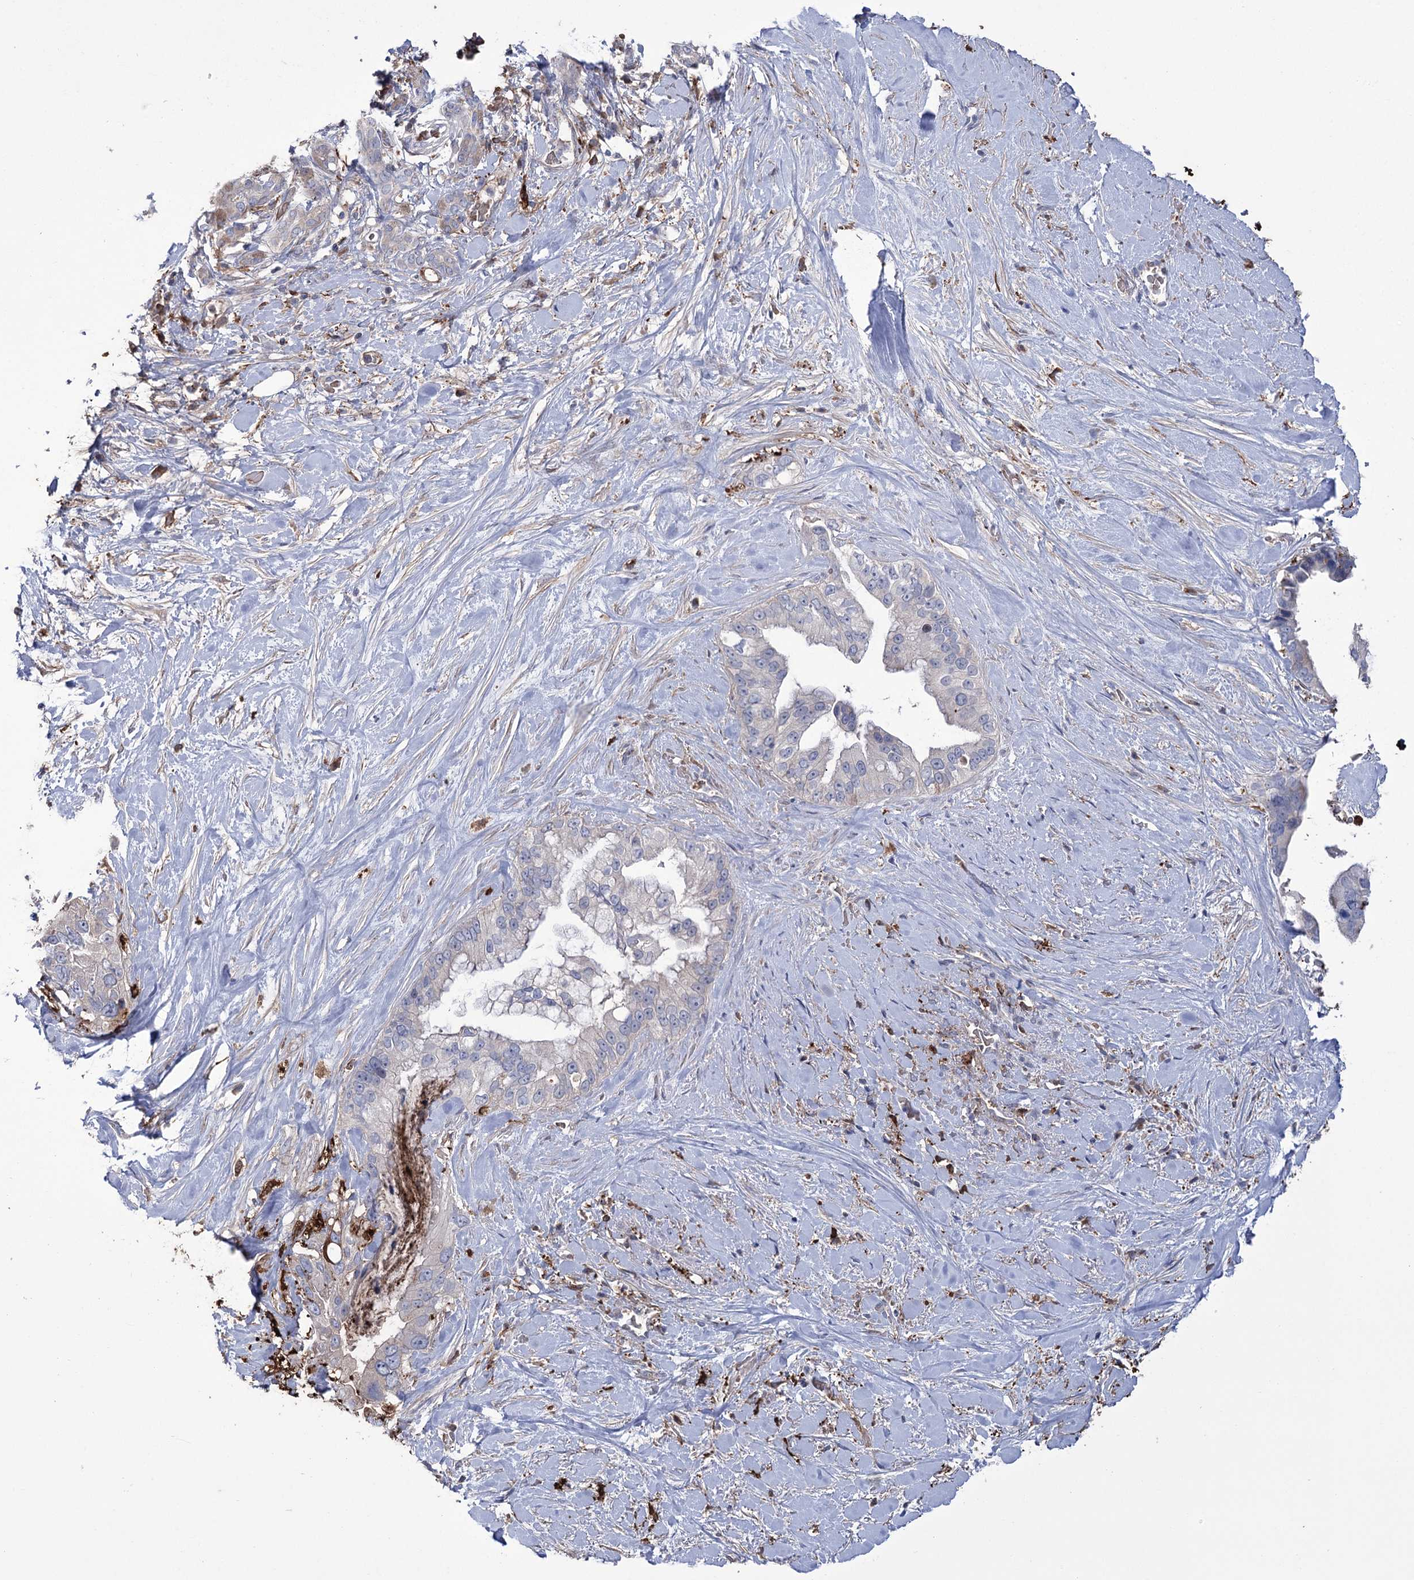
{"staining": {"intensity": "negative", "quantity": "none", "location": "none"}, "tissue": "pancreatic cancer", "cell_type": "Tumor cells", "image_type": "cancer", "snomed": [{"axis": "morphology", "description": "Inflammation, NOS"}, {"axis": "morphology", "description": "Adenocarcinoma, NOS"}, {"axis": "topography", "description": "Pancreas"}], "caption": "Image shows no protein expression in tumor cells of pancreatic cancer (adenocarcinoma) tissue.", "gene": "ZNF622", "patient": {"sex": "female", "age": 56}}